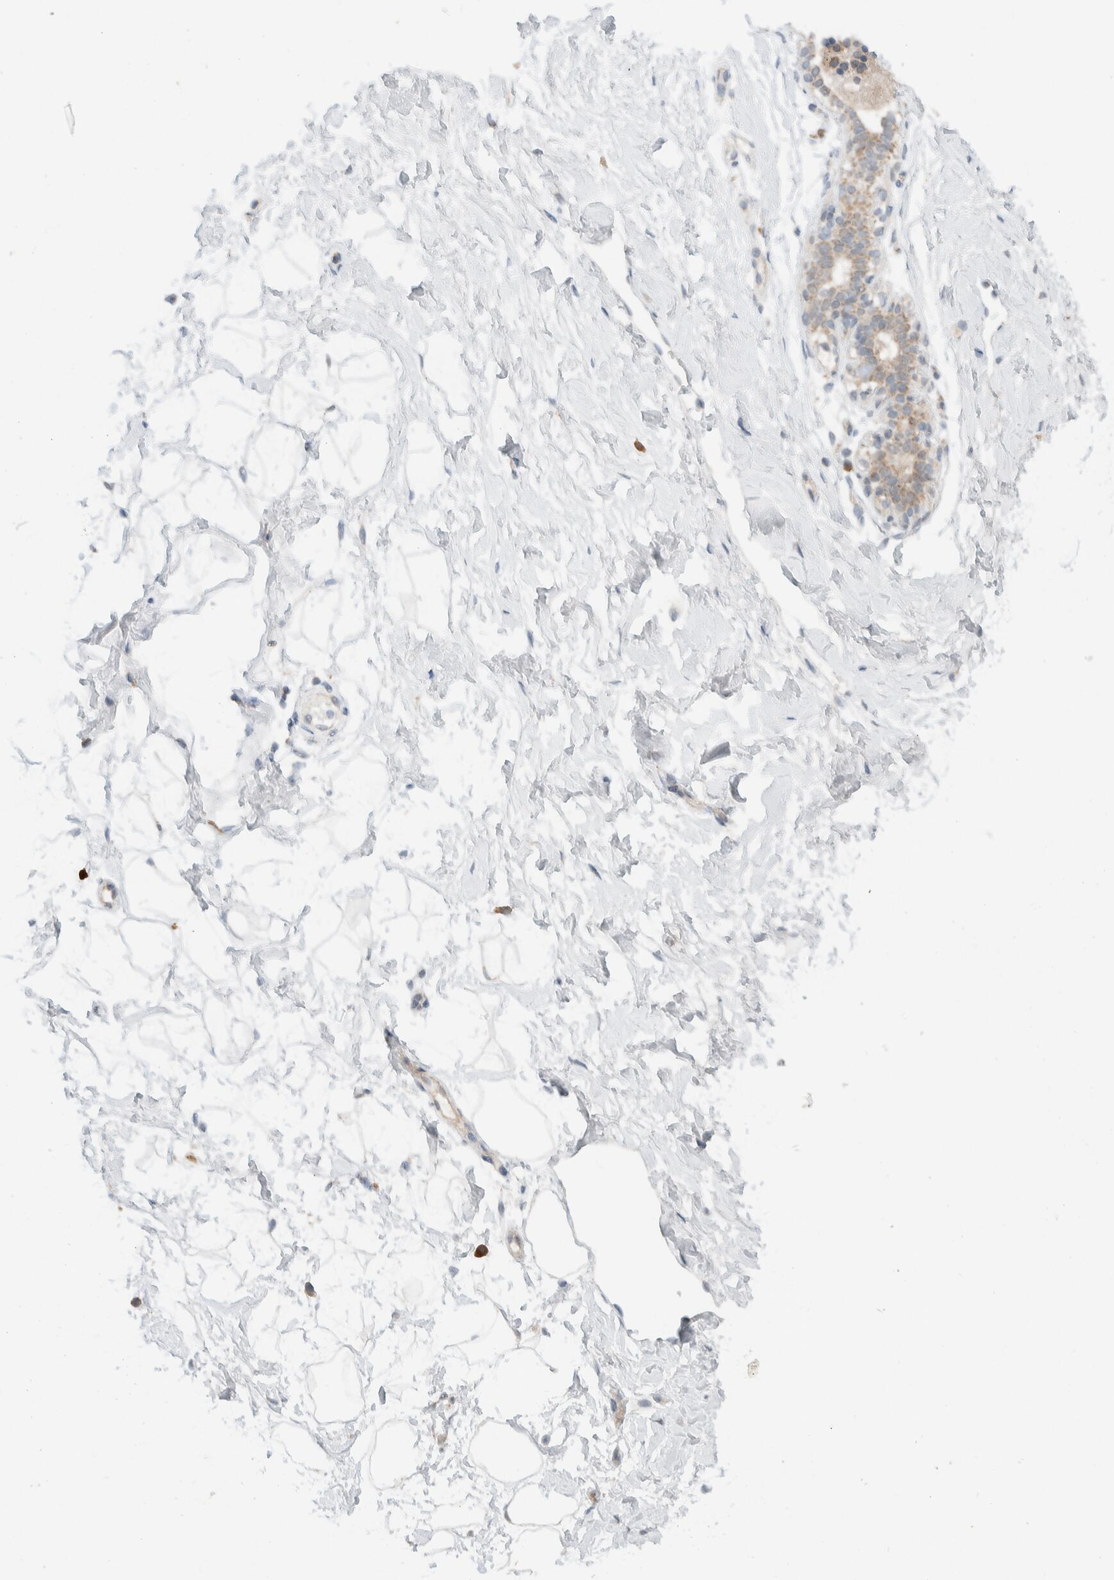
{"staining": {"intensity": "moderate", "quantity": ">75%", "location": "cytoplasmic/membranous"}, "tissue": "breast", "cell_type": "Adipocytes", "image_type": "normal", "snomed": [{"axis": "morphology", "description": "Normal tissue, NOS"}, {"axis": "topography", "description": "Breast"}], "caption": "DAB (3,3'-diaminobenzidine) immunohistochemical staining of normal breast exhibits moderate cytoplasmic/membranous protein positivity in approximately >75% of adipocytes. Immunohistochemistry stains the protein of interest in brown and the nuclei are stained blue.", "gene": "MRPL41", "patient": {"sex": "female", "age": 23}}